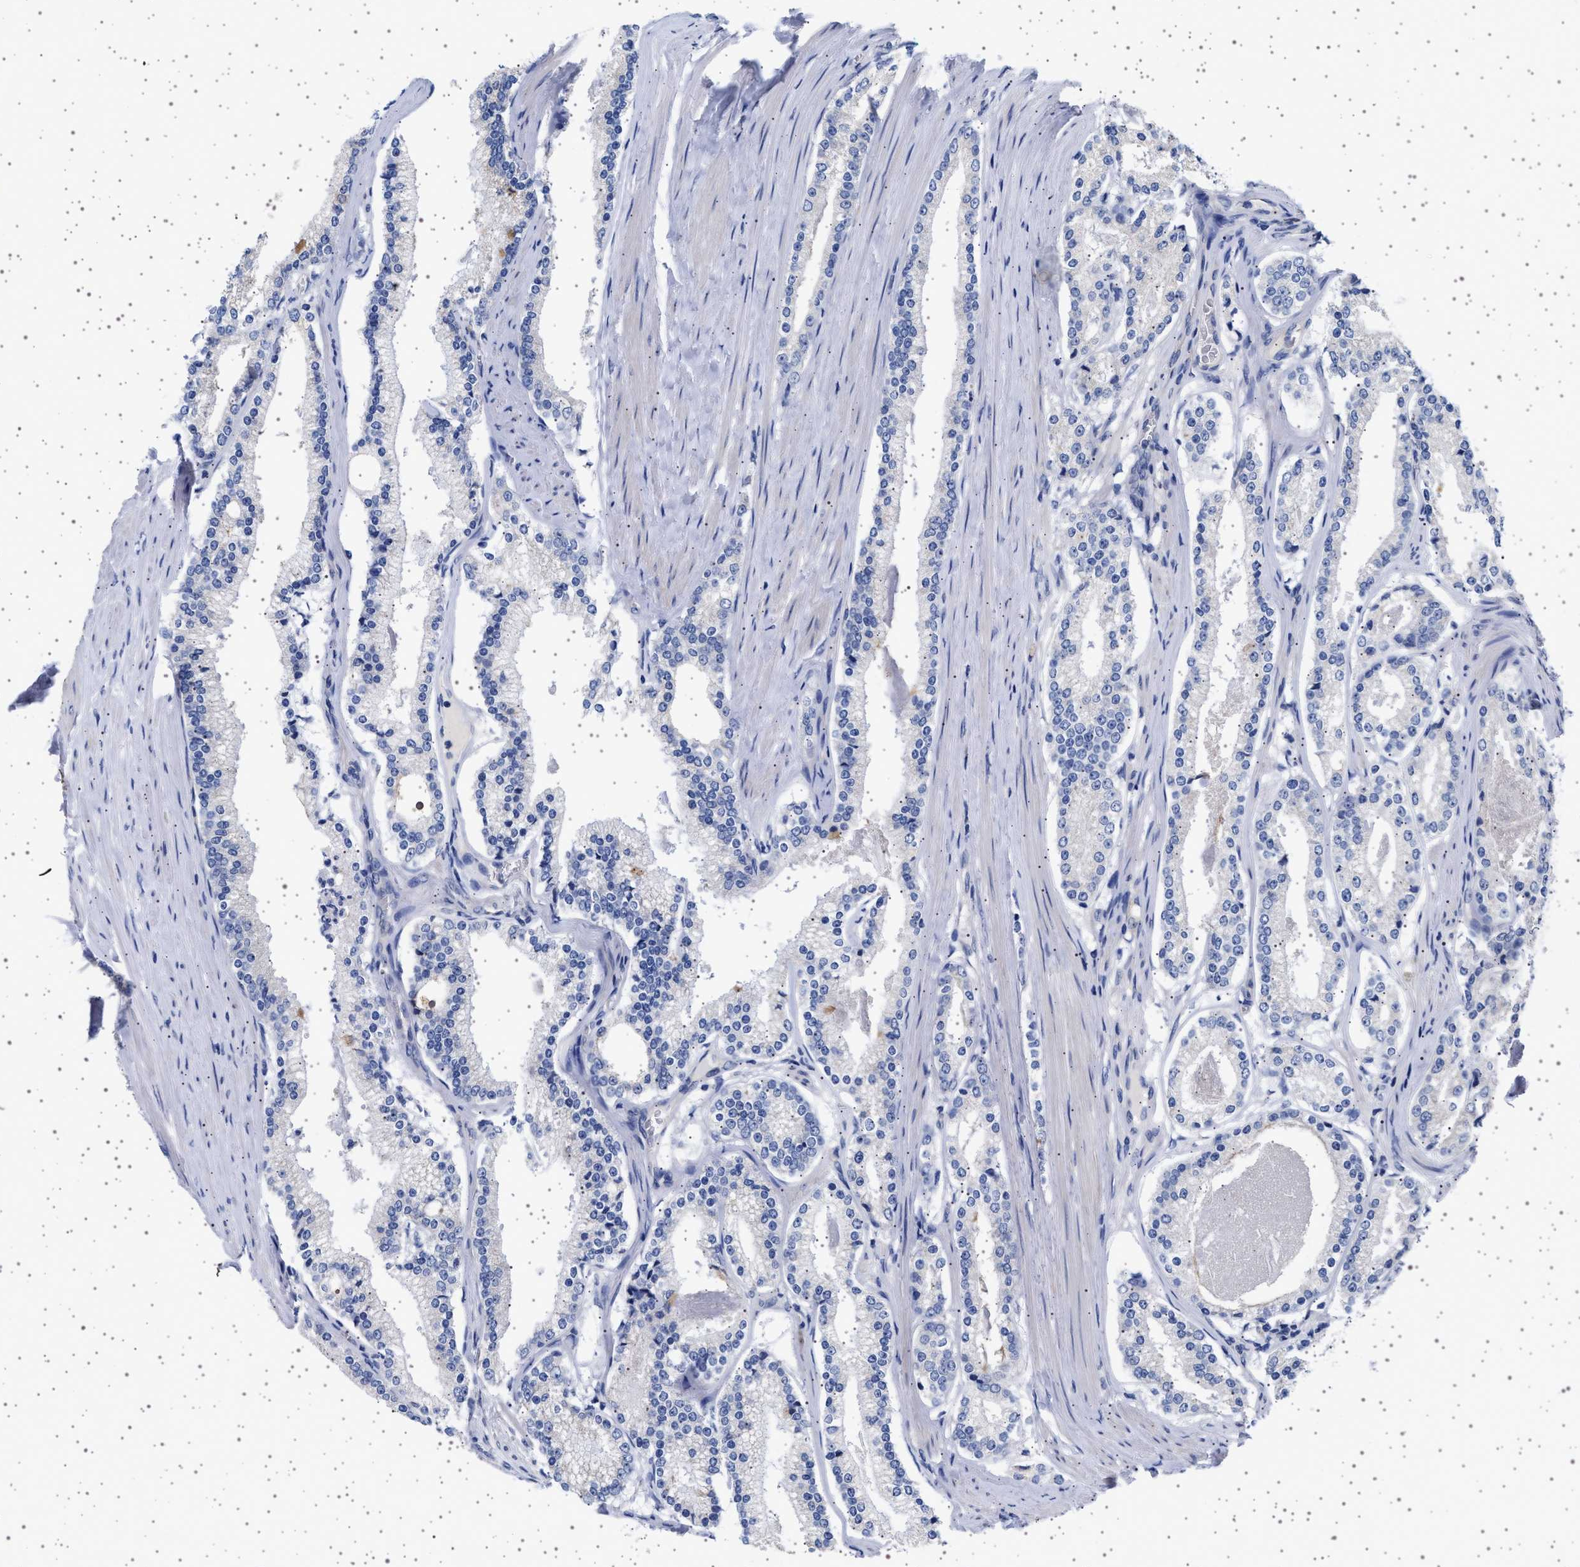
{"staining": {"intensity": "negative", "quantity": "none", "location": "none"}, "tissue": "prostate cancer", "cell_type": "Tumor cells", "image_type": "cancer", "snomed": [{"axis": "morphology", "description": "Adenocarcinoma, Low grade"}, {"axis": "topography", "description": "Prostate"}], "caption": "Human prostate adenocarcinoma (low-grade) stained for a protein using immunohistochemistry reveals no expression in tumor cells.", "gene": "TRMT10B", "patient": {"sex": "male", "age": 70}}